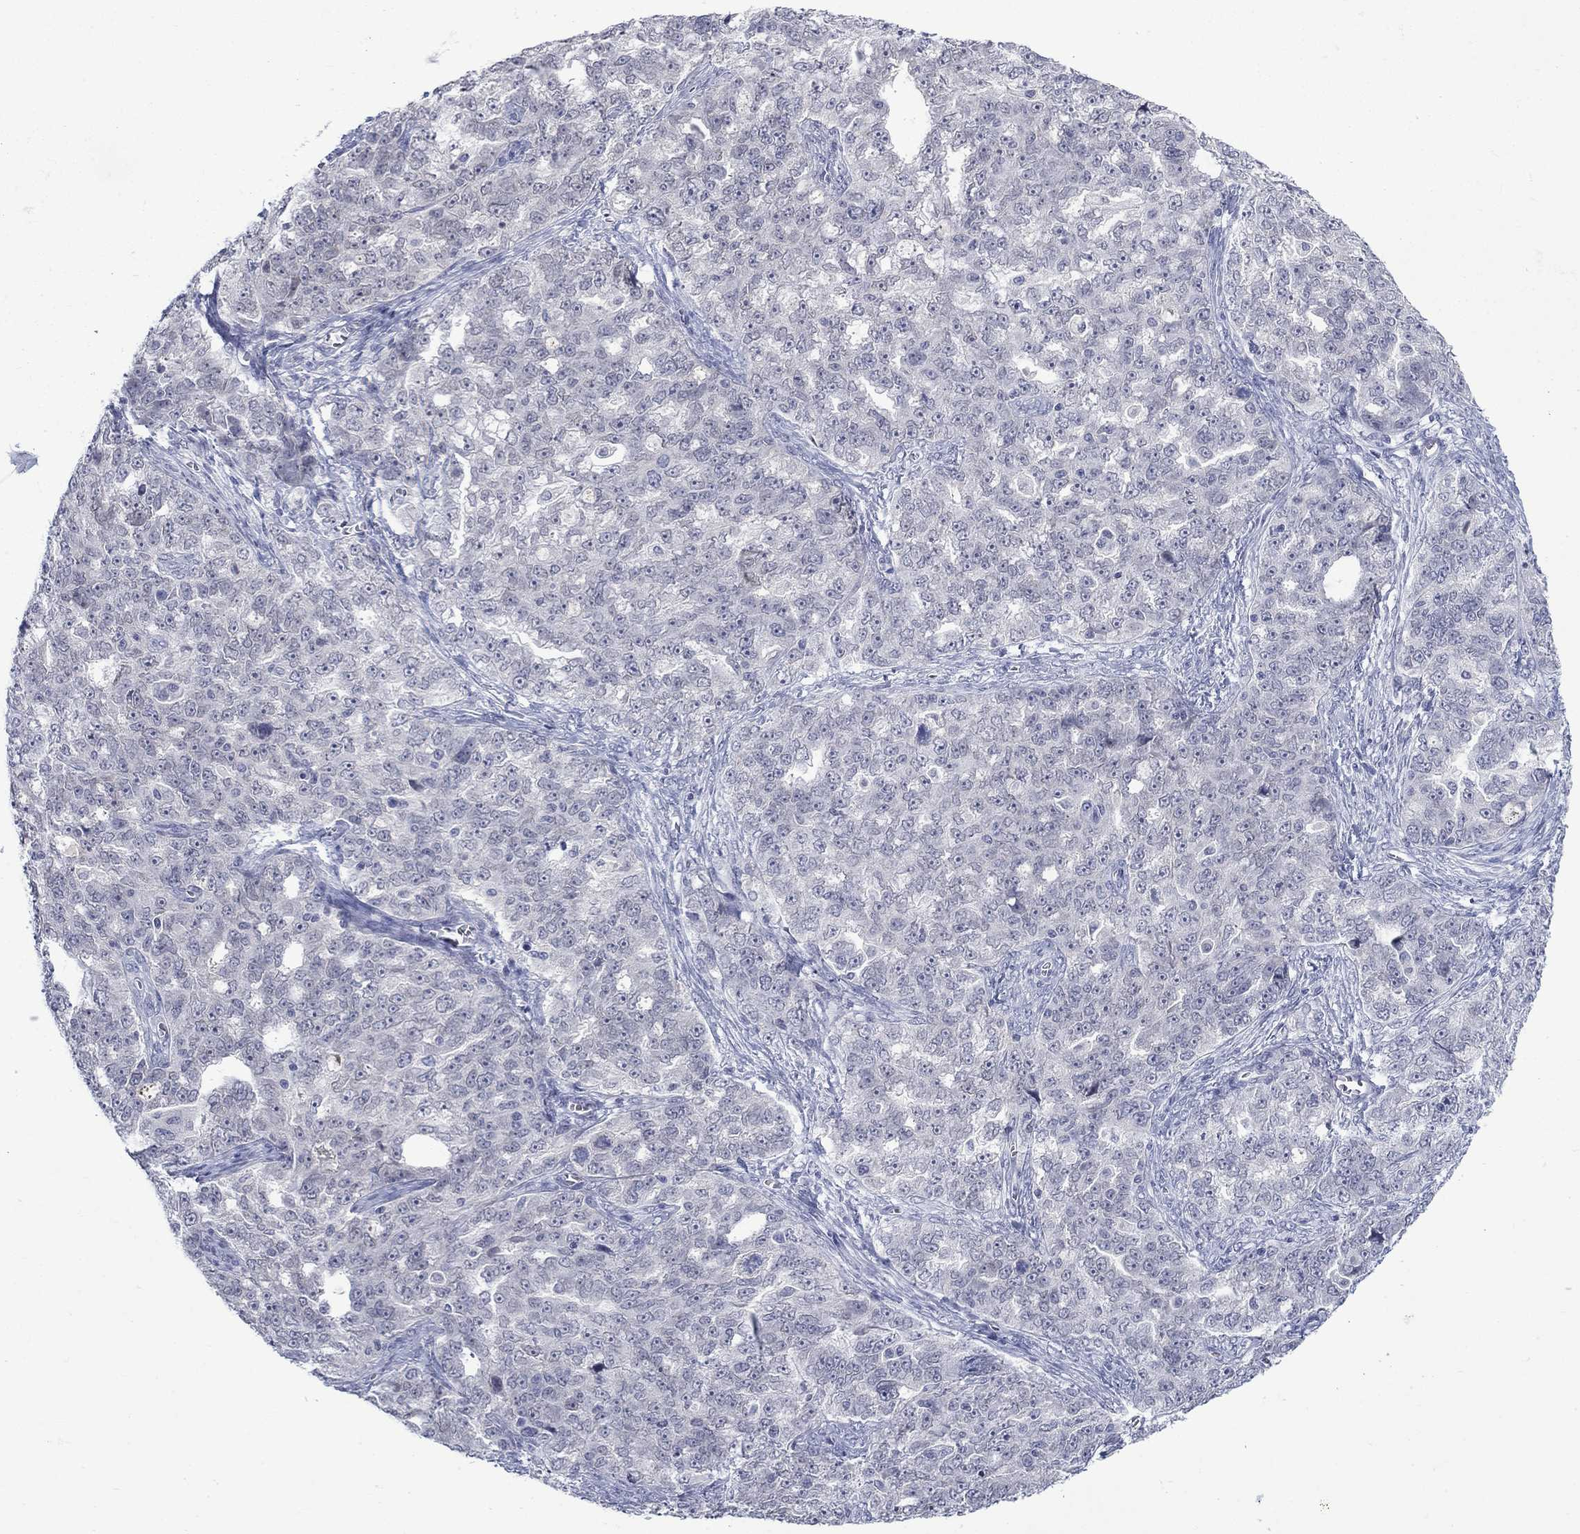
{"staining": {"intensity": "negative", "quantity": "none", "location": "none"}, "tissue": "ovarian cancer", "cell_type": "Tumor cells", "image_type": "cancer", "snomed": [{"axis": "morphology", "description": "Cystadenocarcinoma, serous, NOS"}, {"axis": "topography", "description": "Ovary"}], "caption": "This is an immunohistochemistry photomicrograph of serous cystadenocarcinoma (ovarian). There is no expression in tumor cells.", "gene": "NSMF", "patient": {"sex": "female", "age": 51}}